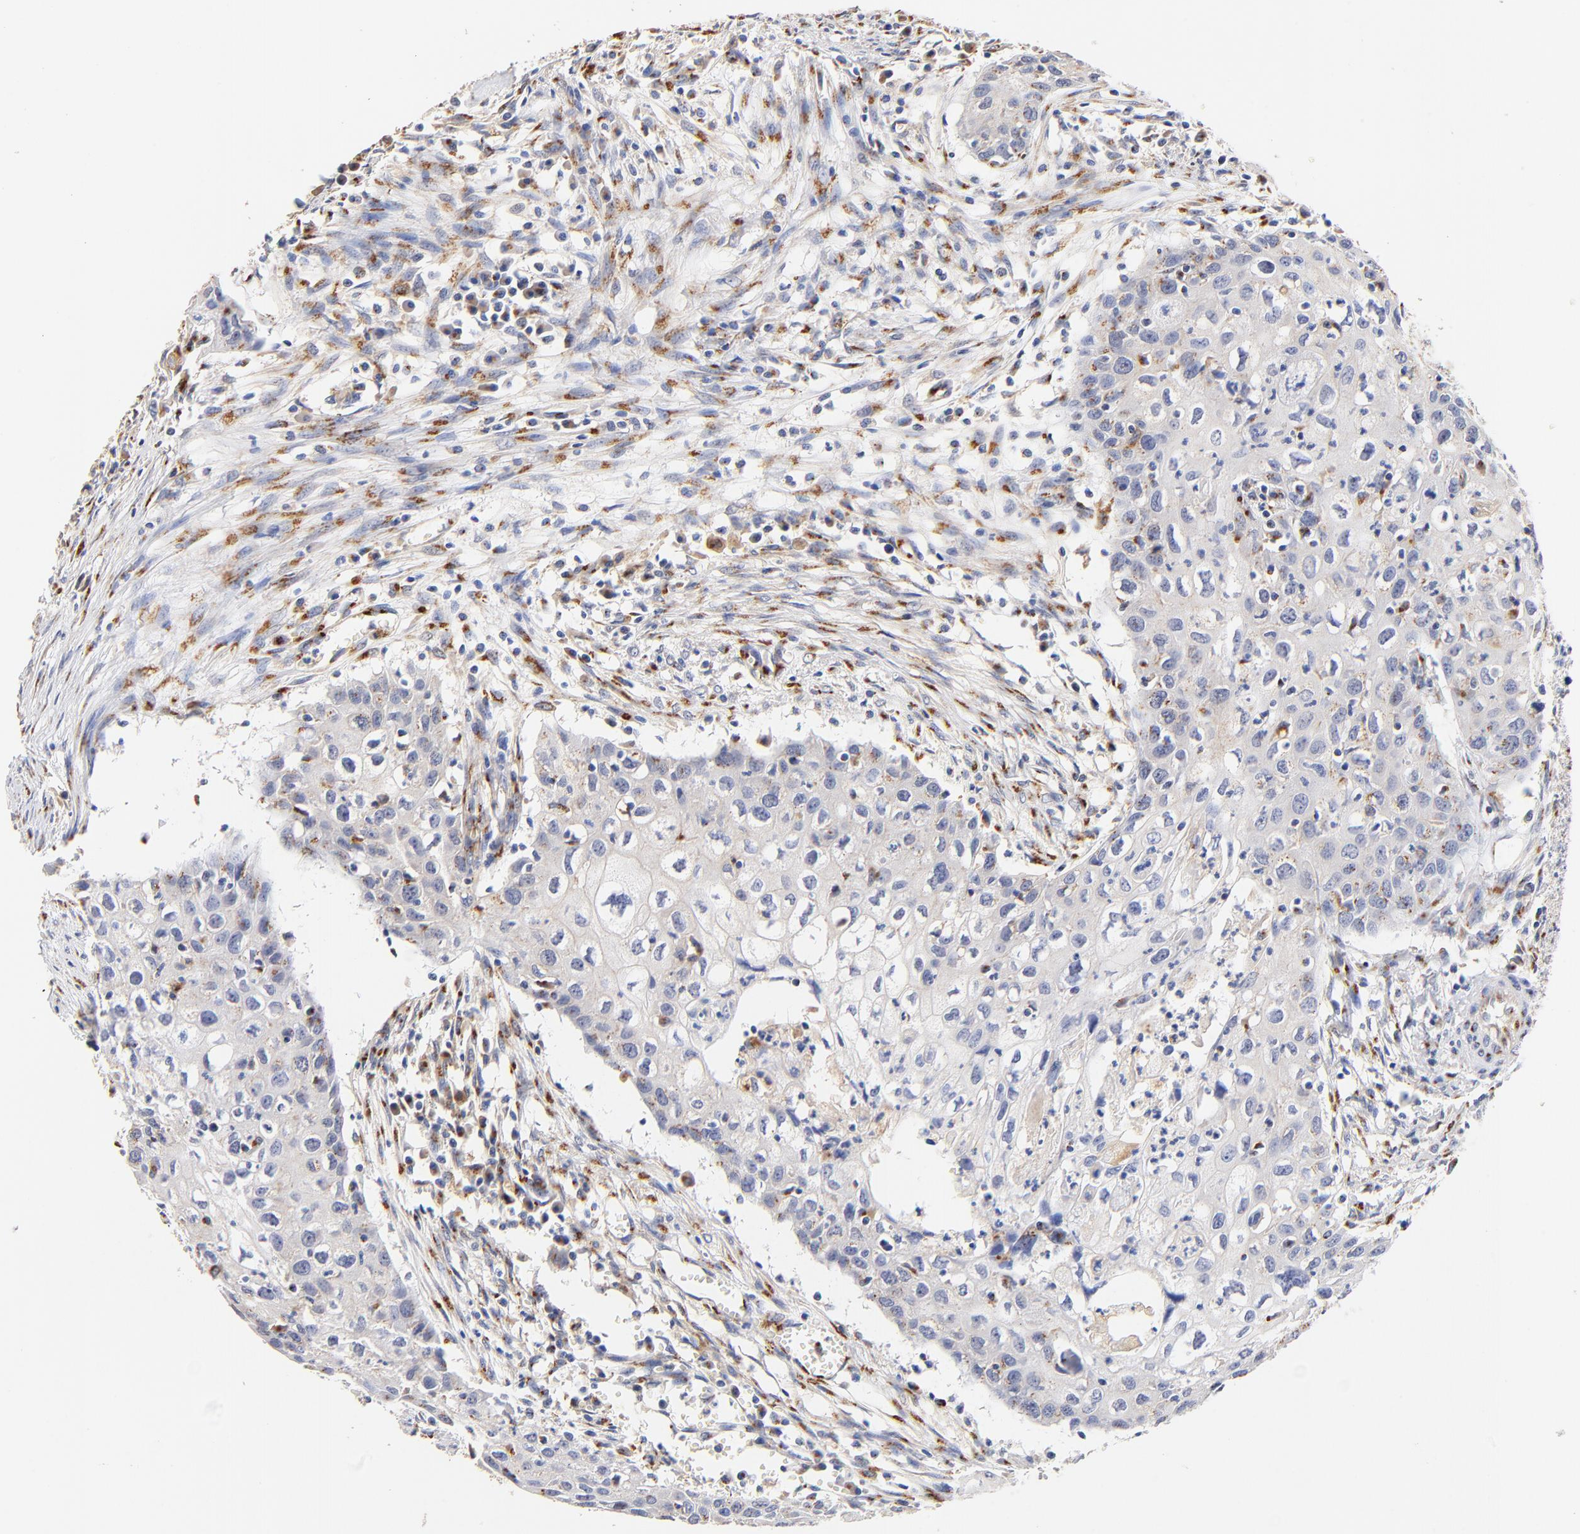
{"staining": {"intensity": "negative", "quantity": "none", "location": "none"}, "tissue": "urothelial cancer", "cell_type": "Tumor cells", "image_type": "cancer", "snomed": [{"axis": "morphology", "description": "Urothelial carcinoma, High grade"}, {"axis": "topography", "description": "Urinary bladder"}], "caption": "Urothelial carcinoma (high-grade) was stained to show a protein in brown. There is no significant expression in tumor cells.", "gene": "FMNL3", "patient": {"sex": "male", "age": 54}}